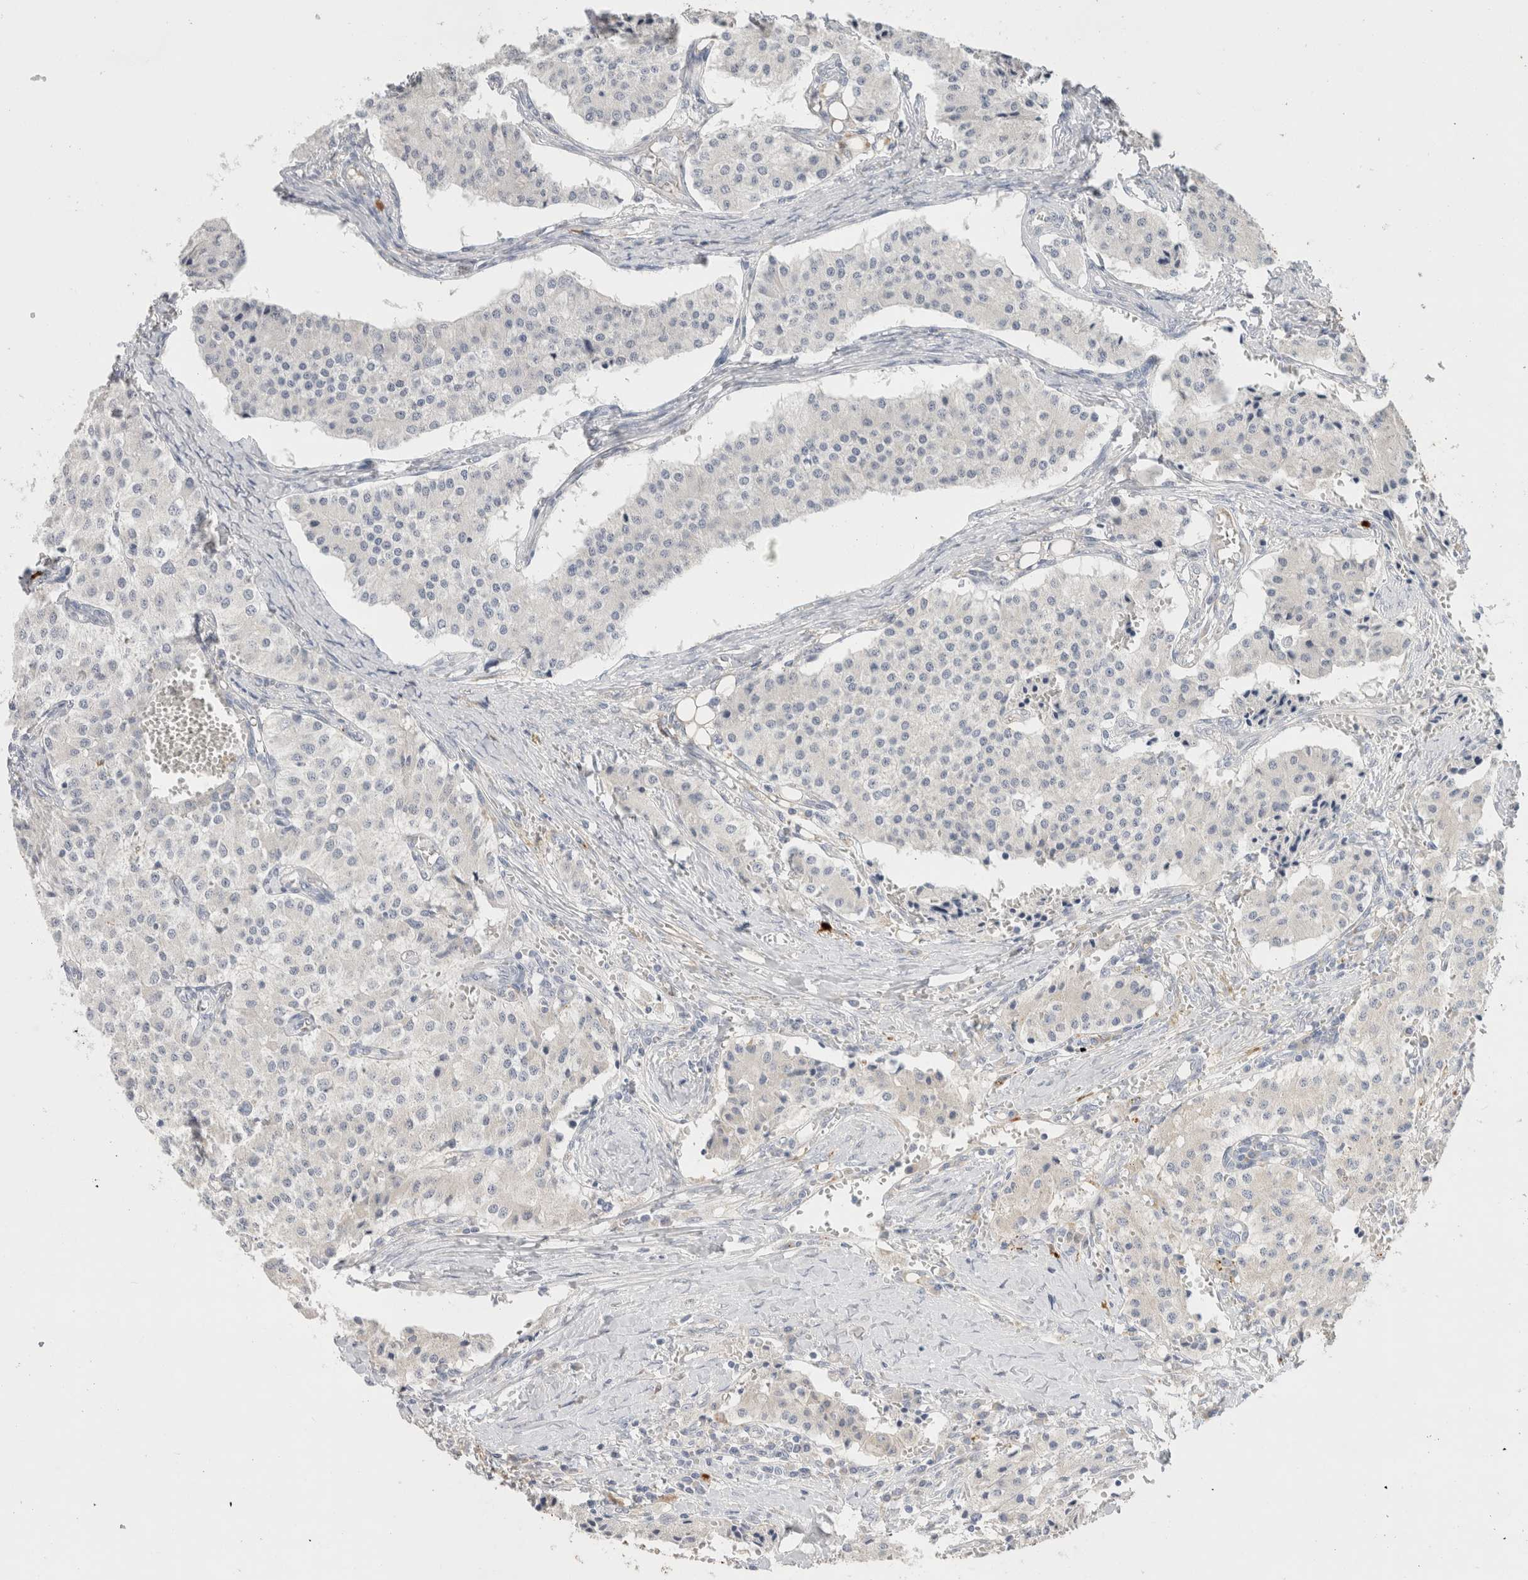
{"staining": {"intensity": "negative", "quantity": "none", "location": "none"}, "tissue": "carcinoid", "cell_type": "Tumor cells", "image_type": "cancer", "snomed": [{"axis": "morphology", "description": "Carcinoid, malignant, NOS"}, {"axis": "topography", "description": "Colon"}], "caption": "Protein analysis of carcinoid exhibits no significant positivity in tumor cells.", "gene": "HPGDS", "patient": {"sex": "female", "age": 52}}